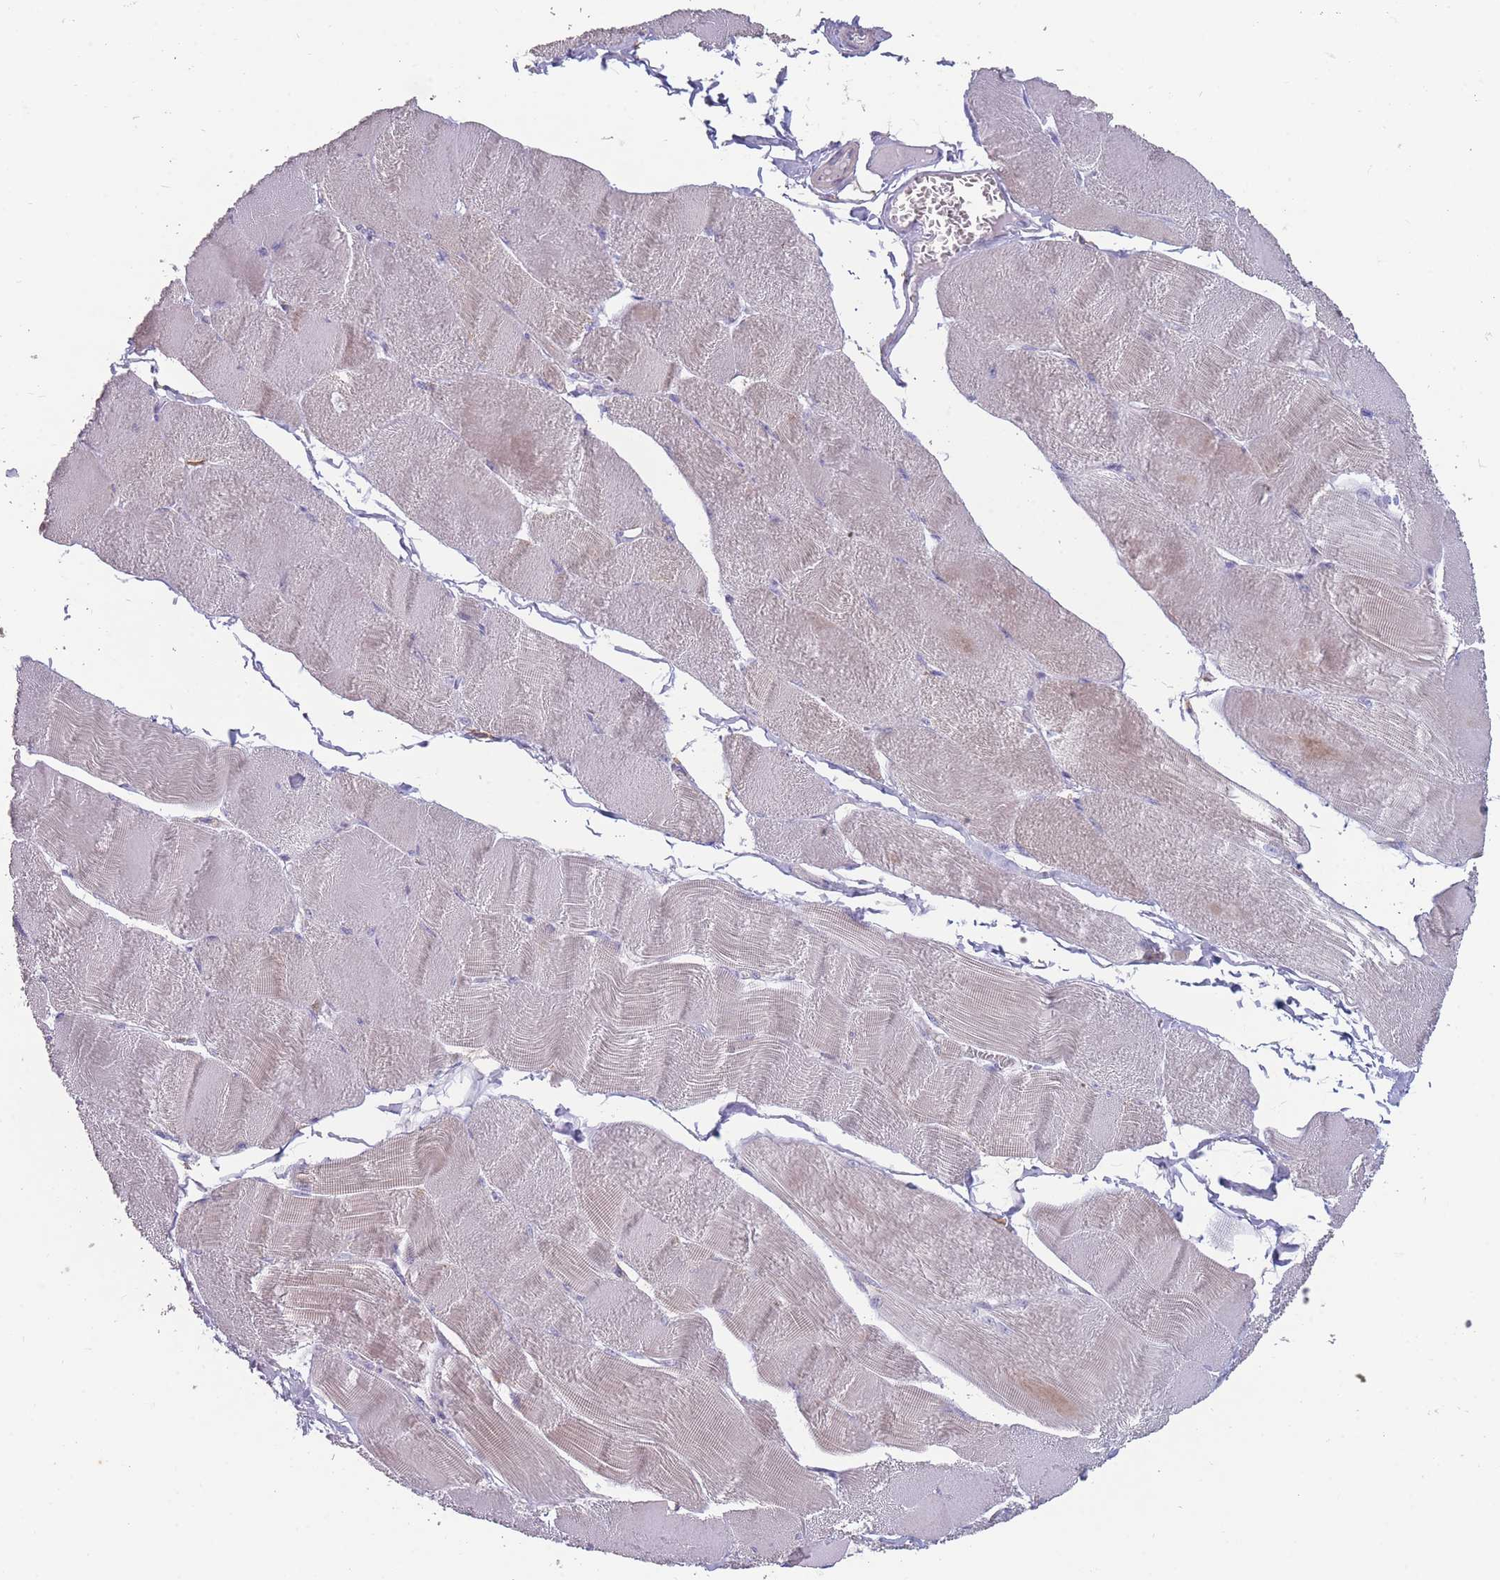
{"staining": {"intensity": "weak", "quantity": "<25%", "location": "cytoplasmic/membranous"}, "tissue": "skeletal muscle", "cell_type": "Myocytes", "image_type": "normal", "snomed": [{"axis": "morphology", "description": "Normal tissue, NOS"}, {"axis": "morphology", "description": "Basal cell carcinoma"}, {"axis": "topography", "description": "Skeletal muscle"}], "caption": "The immunohistochemistry (IHC) photomicrograph has no significant expression in myocytes of skeletal muscle. The staining is performed using DAB brown chromogen with nuclei counter-stained in using hematoxylin.", "gene": "CD33", "patient": {"sex": "female", "age": 64}}